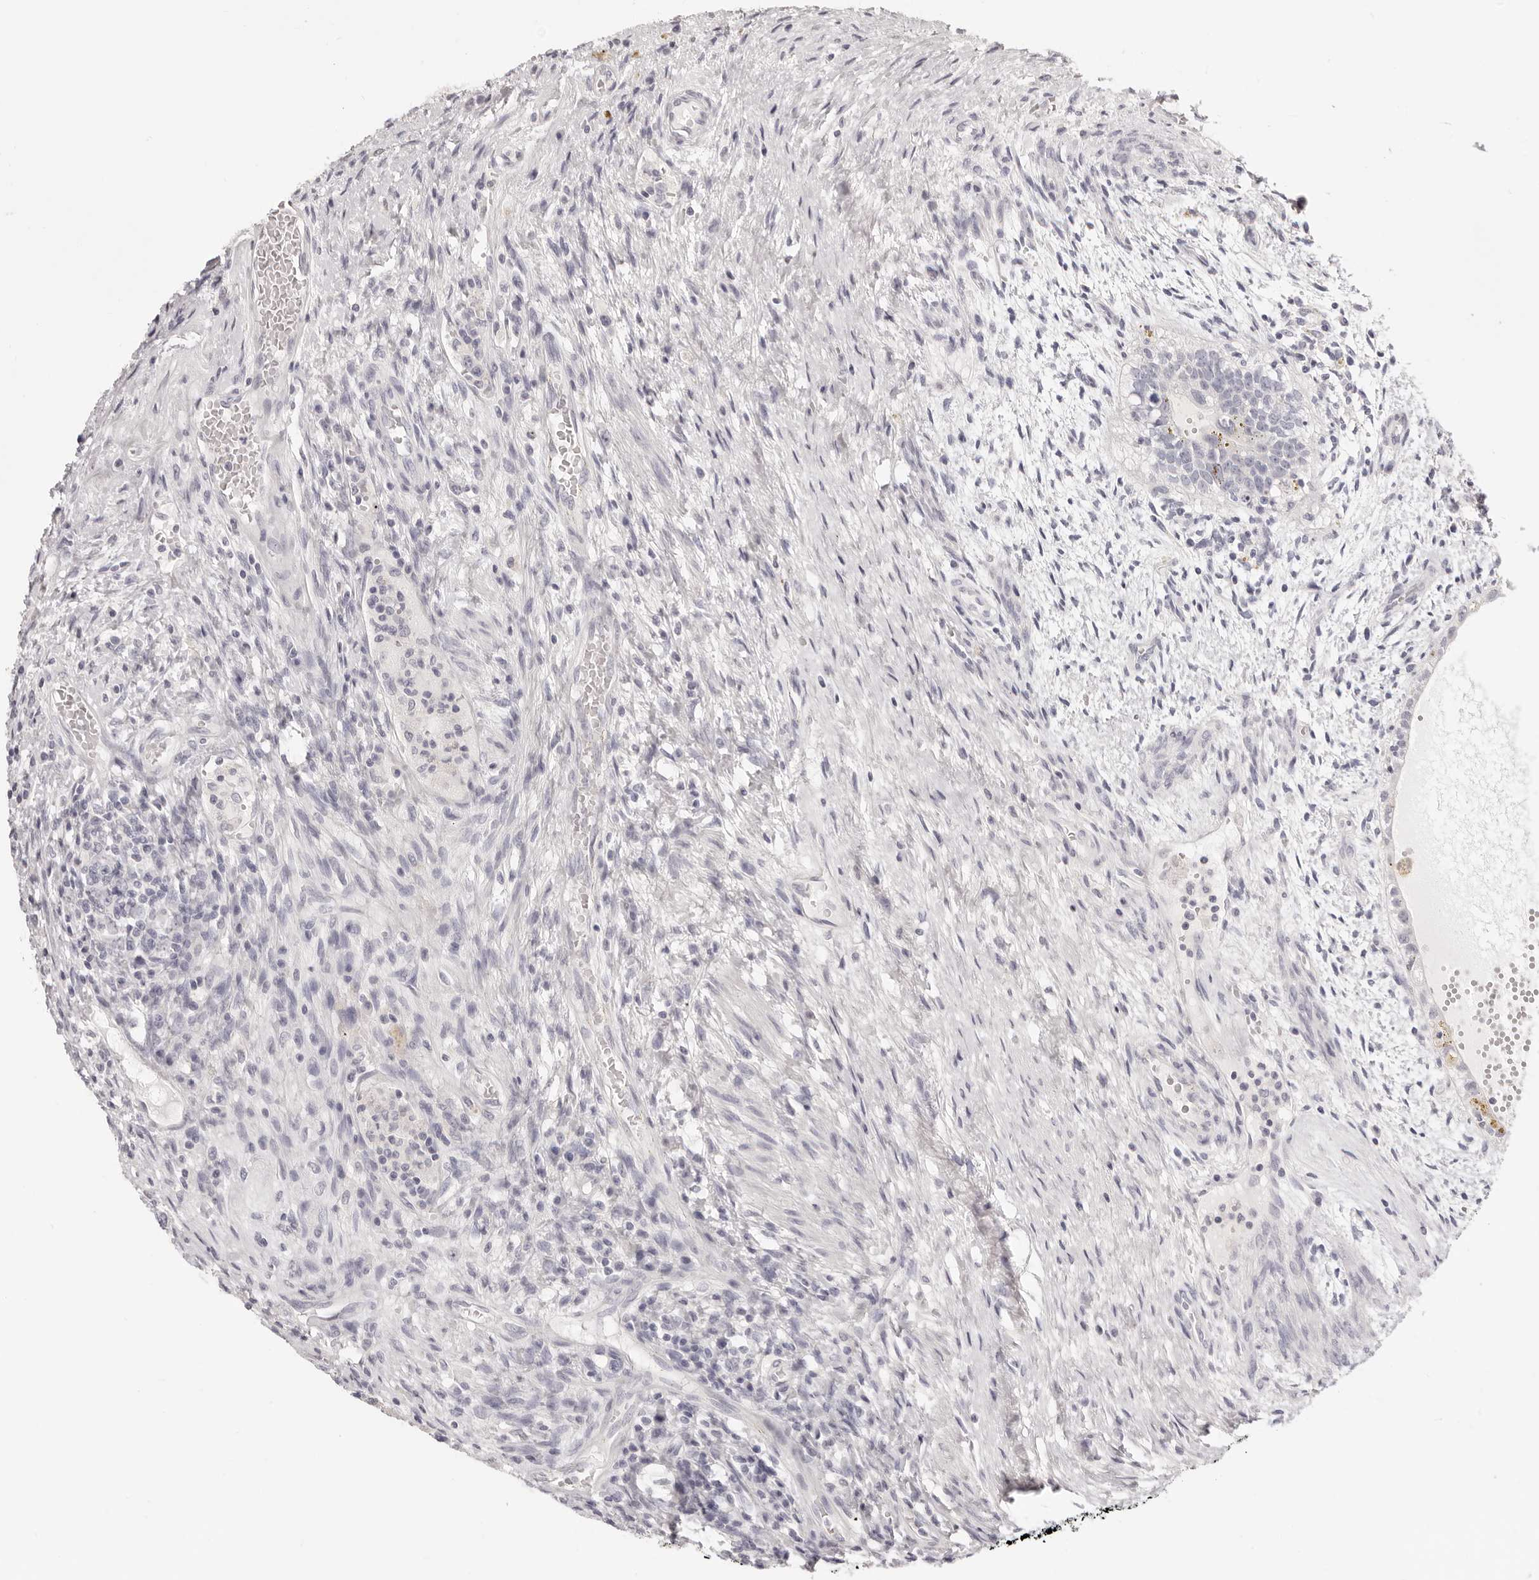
{"staining": {"intensity": "negative", "quantity": "none", "location": "none"}, "tissue": "testis cancer", "cell_type": "Tumor cells", "image_type": "cancer", "snomed": [{"axis": "morphology", "description": "Carcinoma, Embryonal, NOS"}, {"axis": "topography", "description": "Testis"}], "caption": "Testis cancer was stained to show a protein in brown. There is no significant staining in tumor cells.", "gene": "FABP1", "patient": {"sex": "male", "age": 26}}